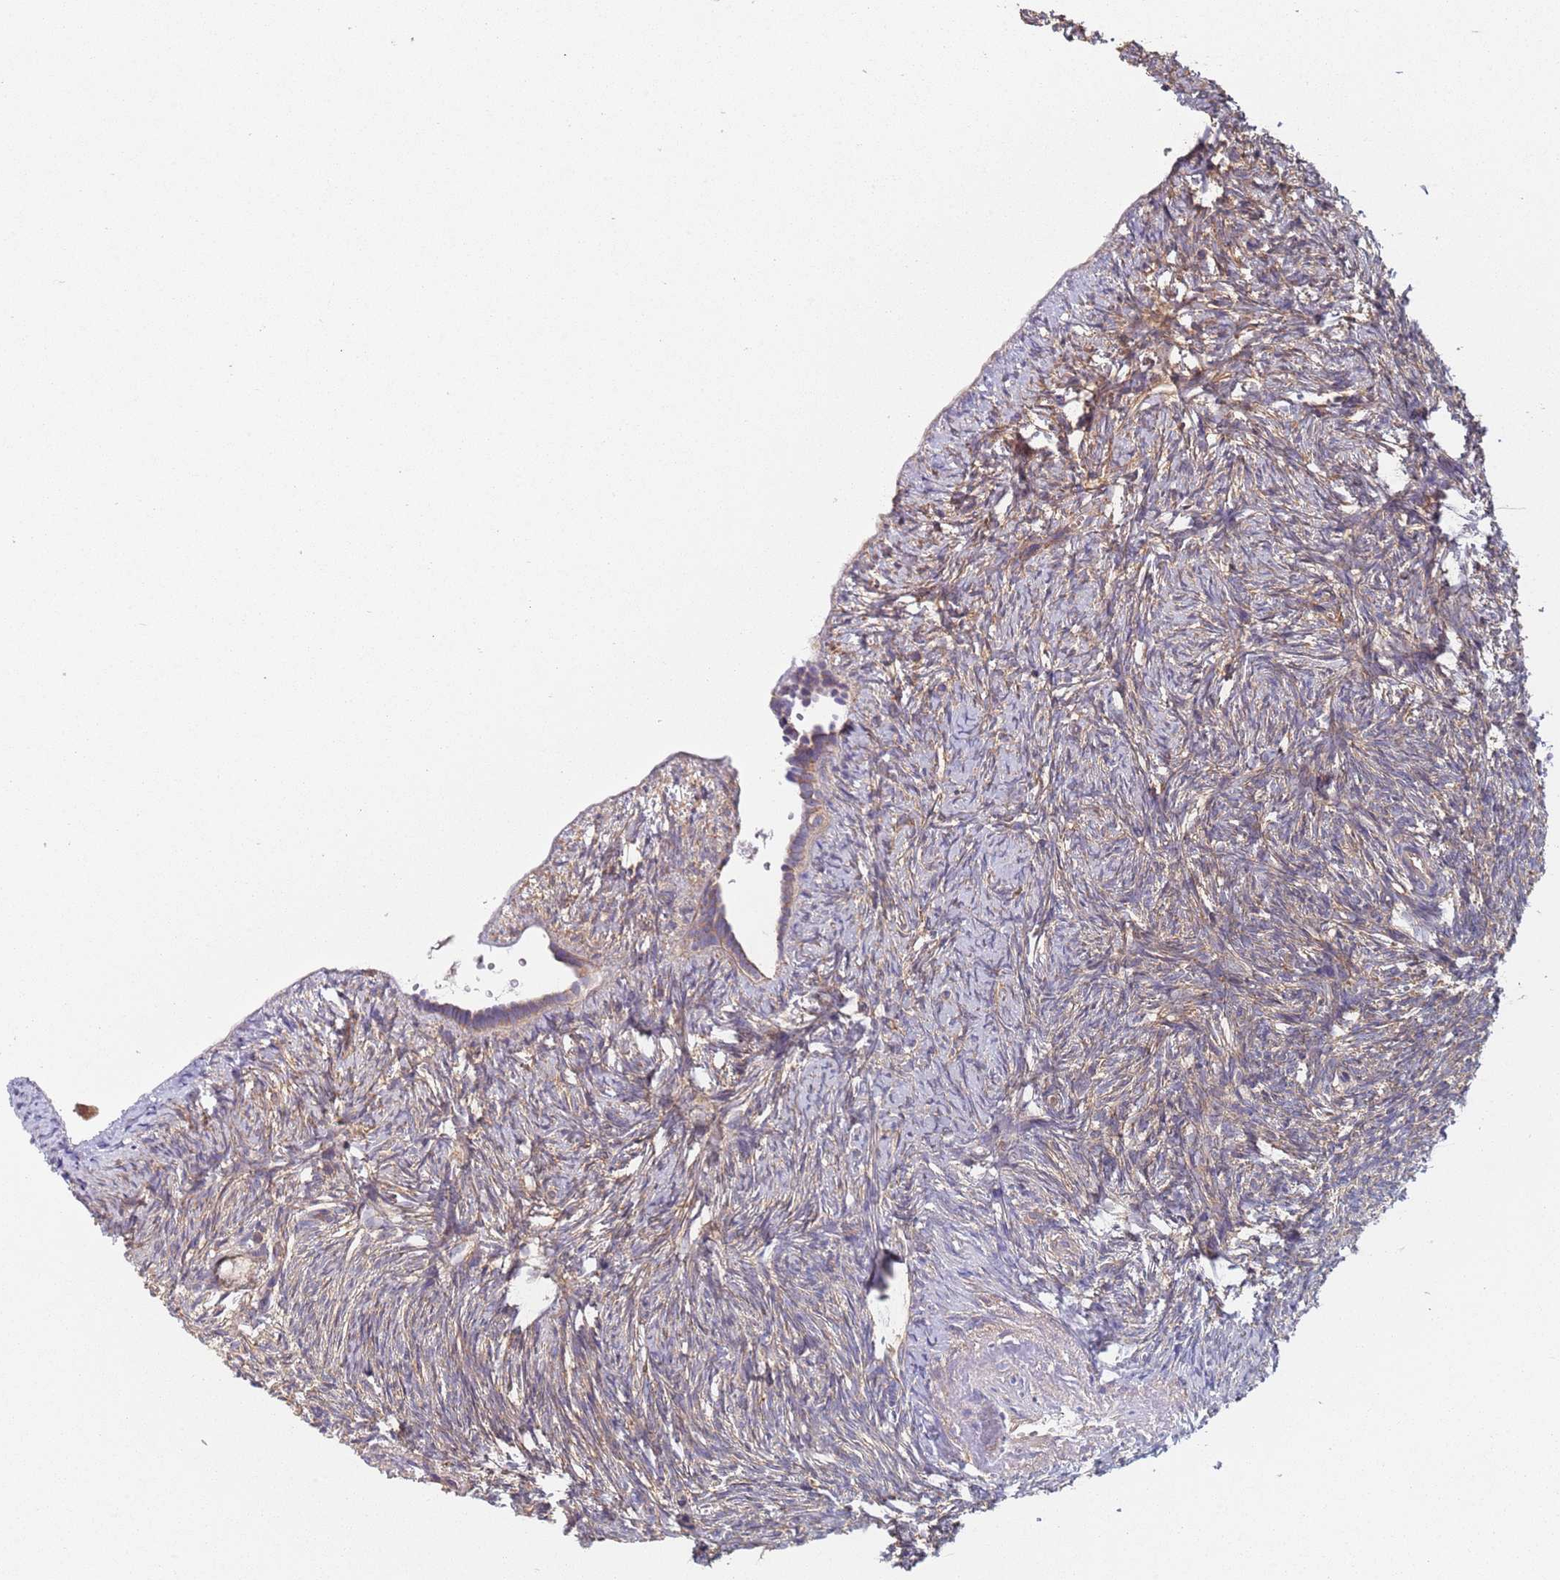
{"staining": {"intensity": "weak", "quantity": "25%-75%", "location": "cytoplasmic/membranous"}, "tissue": "ovary", "cell_type": "Ovarian stroma cells", "image_type": "normal", "snomed": [{"axis": "morphology", "description": "Normal tissue, NOS"}, {"axis": "topography", "description": "Ovary"}], "caption": "DAB immunohistochemical staining of benign human ovary reveals weak cytoplasmic/membranous protein staining in about 25%-75% of ovarian stroma cells.", "gene": "GDI1", "patient": {"sex": "female", "age": 51}}